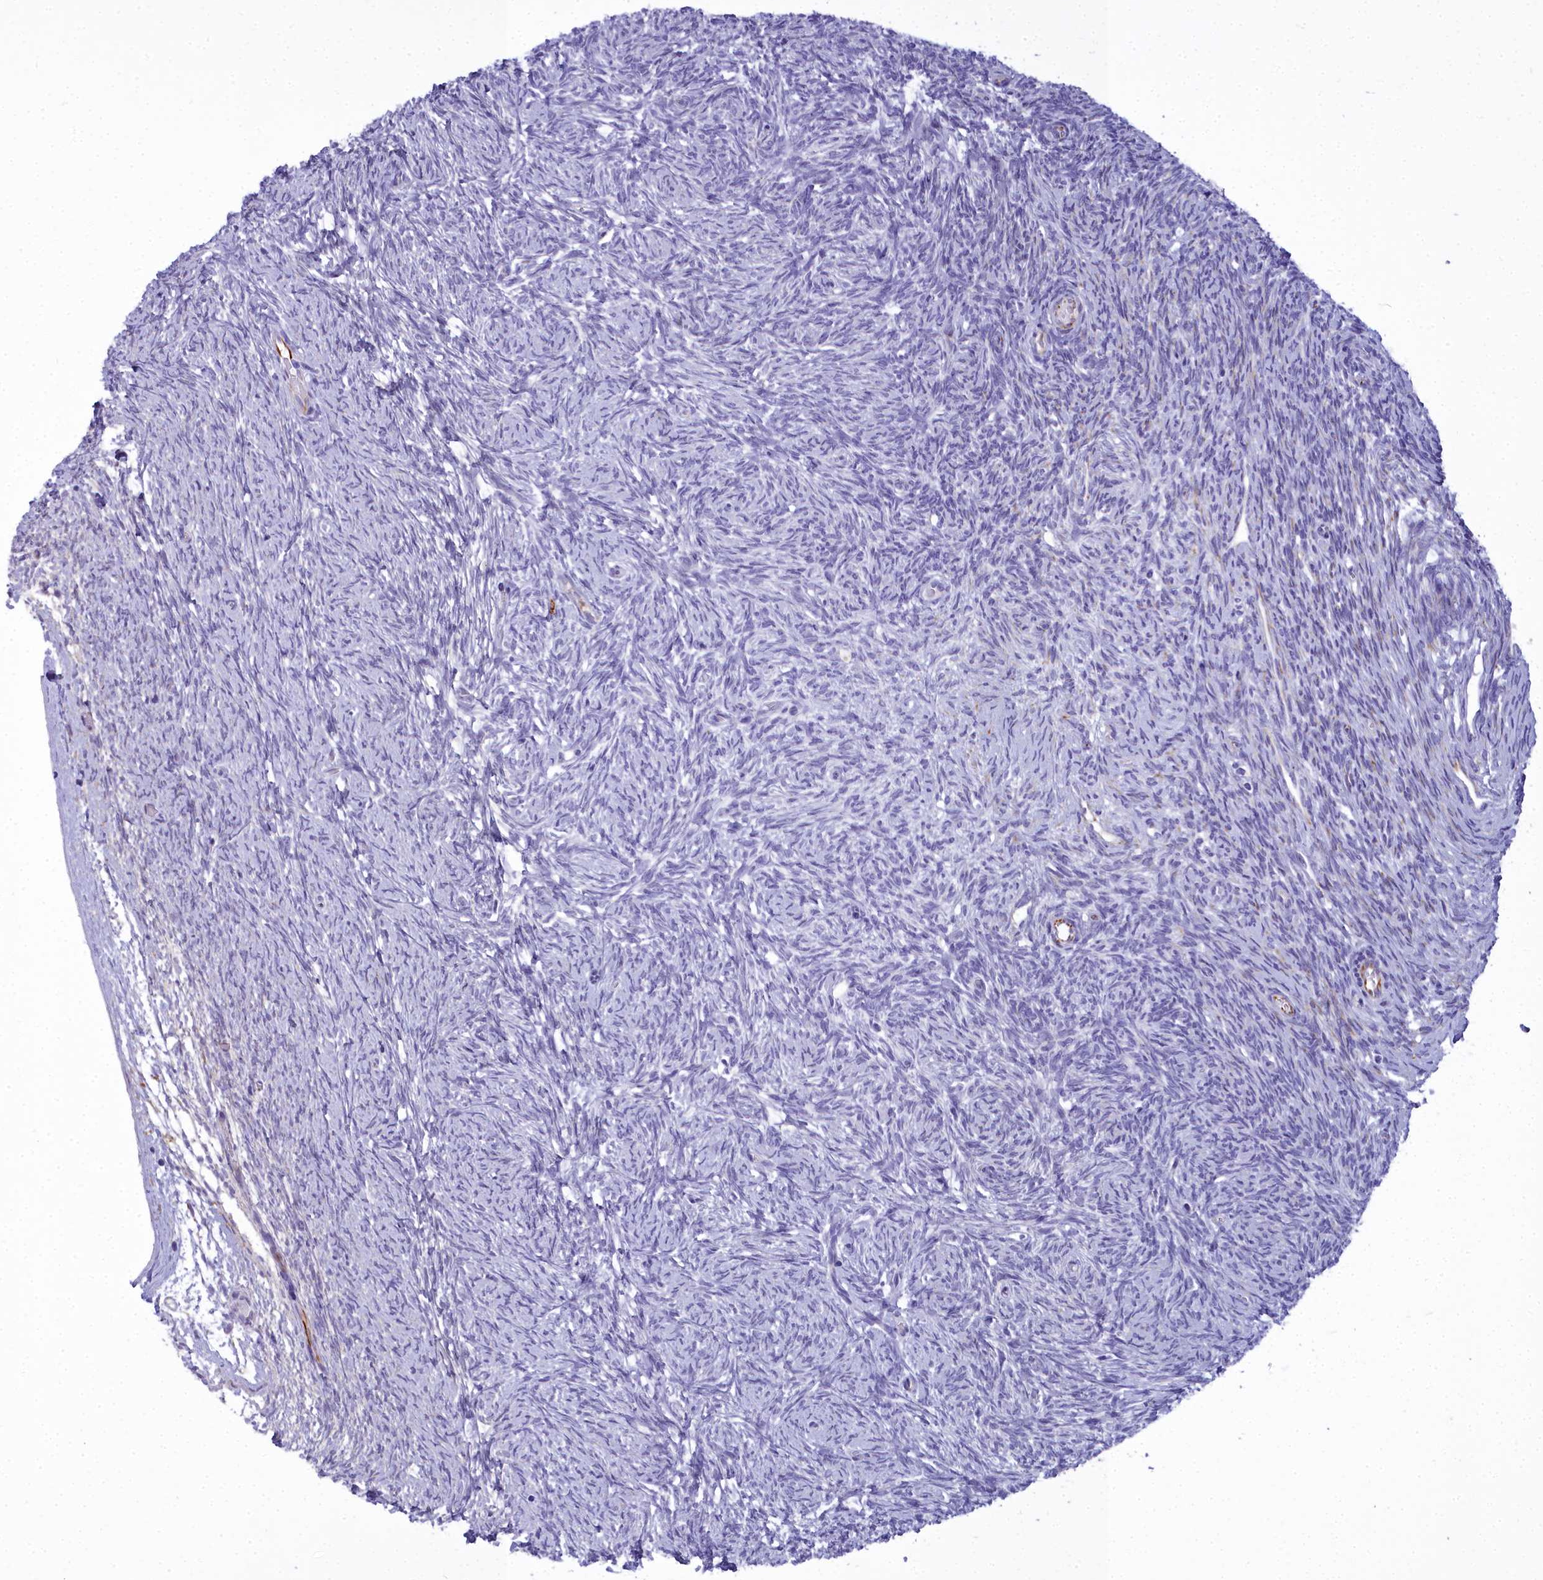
{"staining": {"intensity": "negative", "quantity": "none", "location": "none"}, "tissue": "ovary", "cell_type": "Ovarian stroma cells", "image_type": "normal", "snomed": [{"axis": "morphology", "description": "Normal tissue, NOS"}, {"axis": "topography", "description": "Ovary"}], "caption": "Photomicrograph shows no protein staining in ovarian stroma cells of normal ovary.", "gene": "TIMM22", "patient": {"sex": "female", "age": 44}}